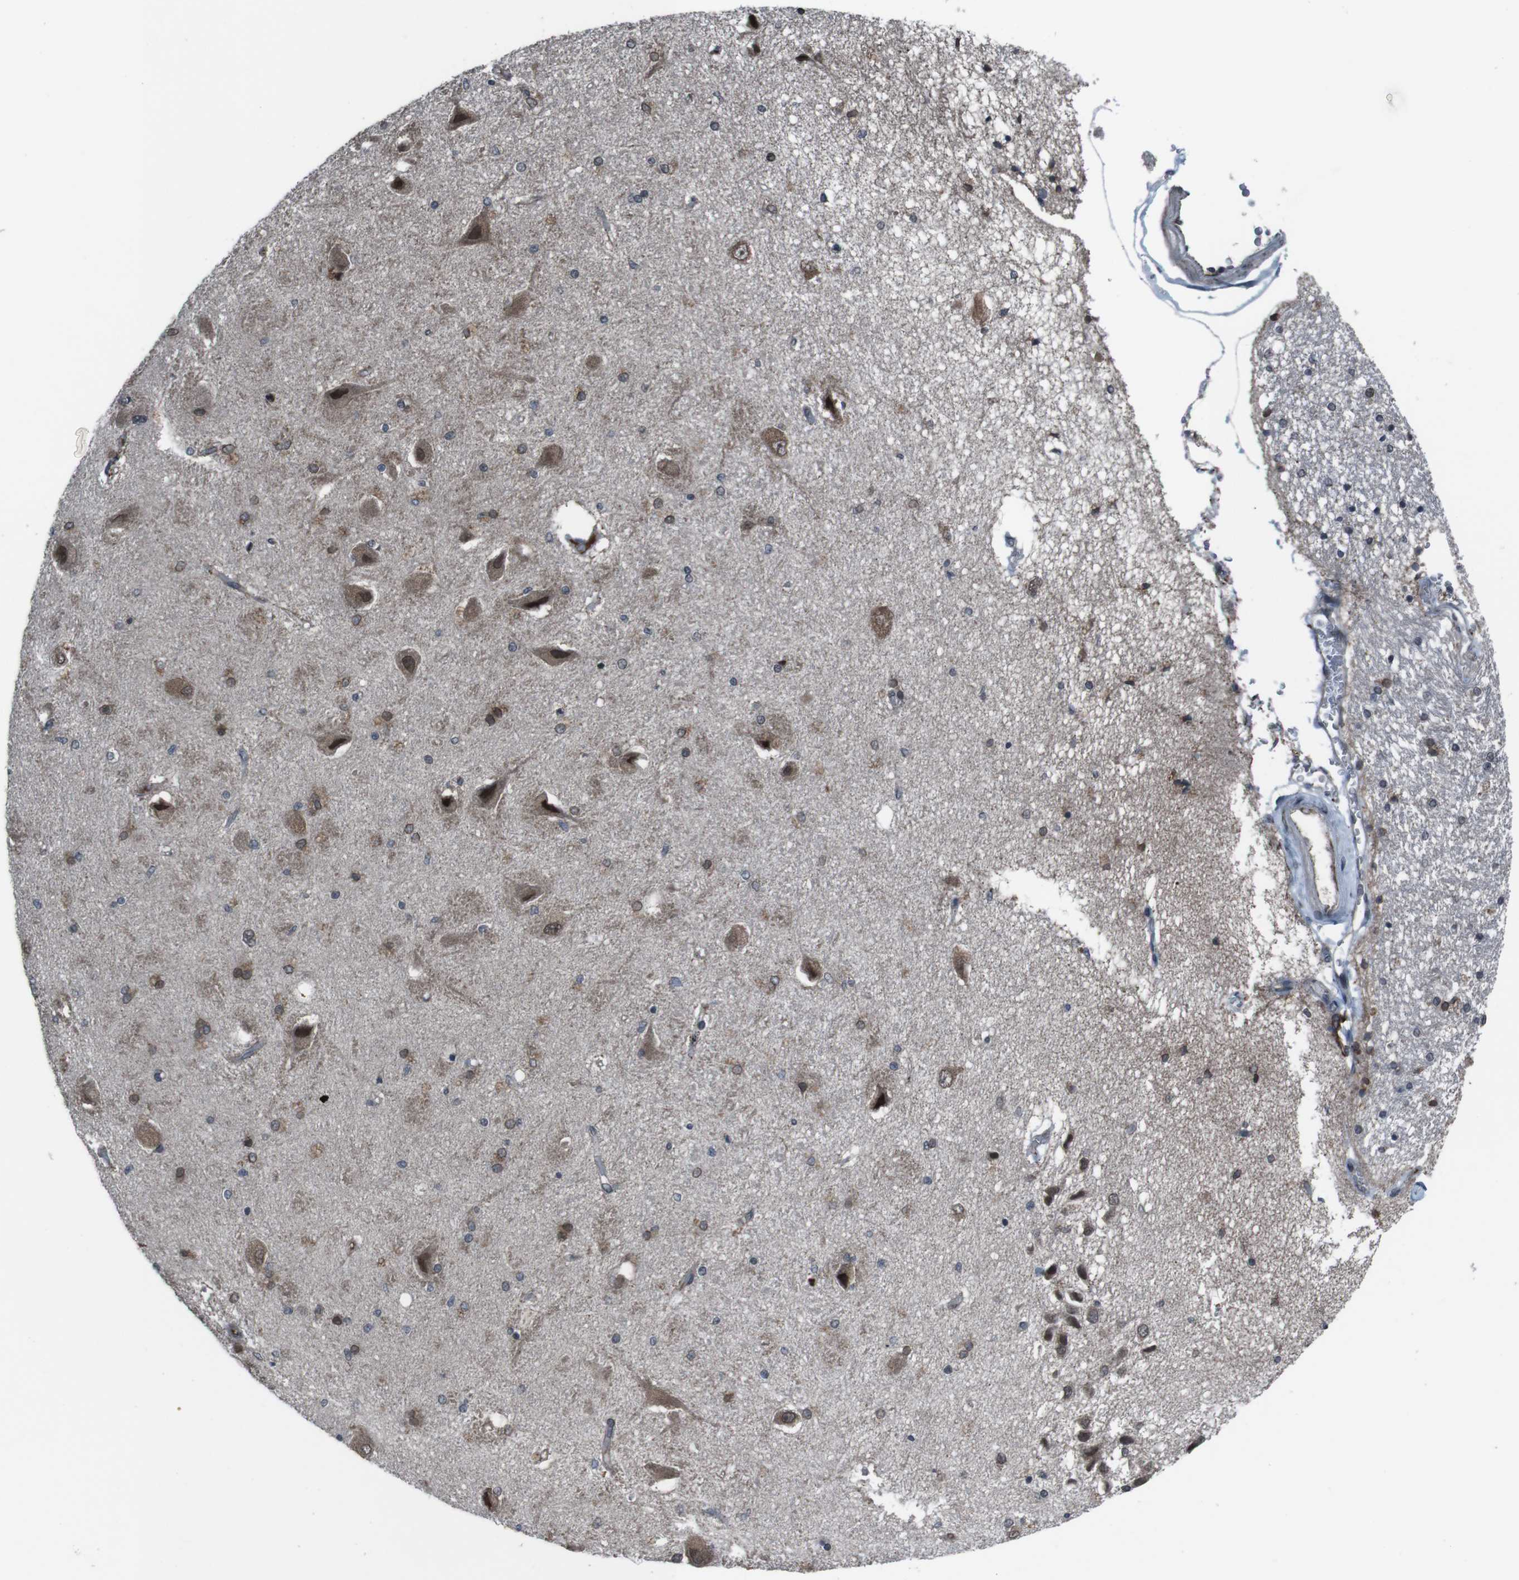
{"staining": {"intensity": "weak", "quantity": "<25%", "location": "nuclear"}, "tissue": "hippocampus", "cell_type": "Glial cells", "image_type": "normal", "snomed": [{"axis": "morphology", "description": "Normal tissue, NOS"}, {"axis": "topography", "description": "Hippocampus"}], "caption": "Immunohistochemistry (IHC) histopathology image of unremarkable human hippocampus stained for a protein (brown), which reveals no expression in glial cells.", "gene": "SS18L1", "patient": {"sex": "female", "age": 54}}